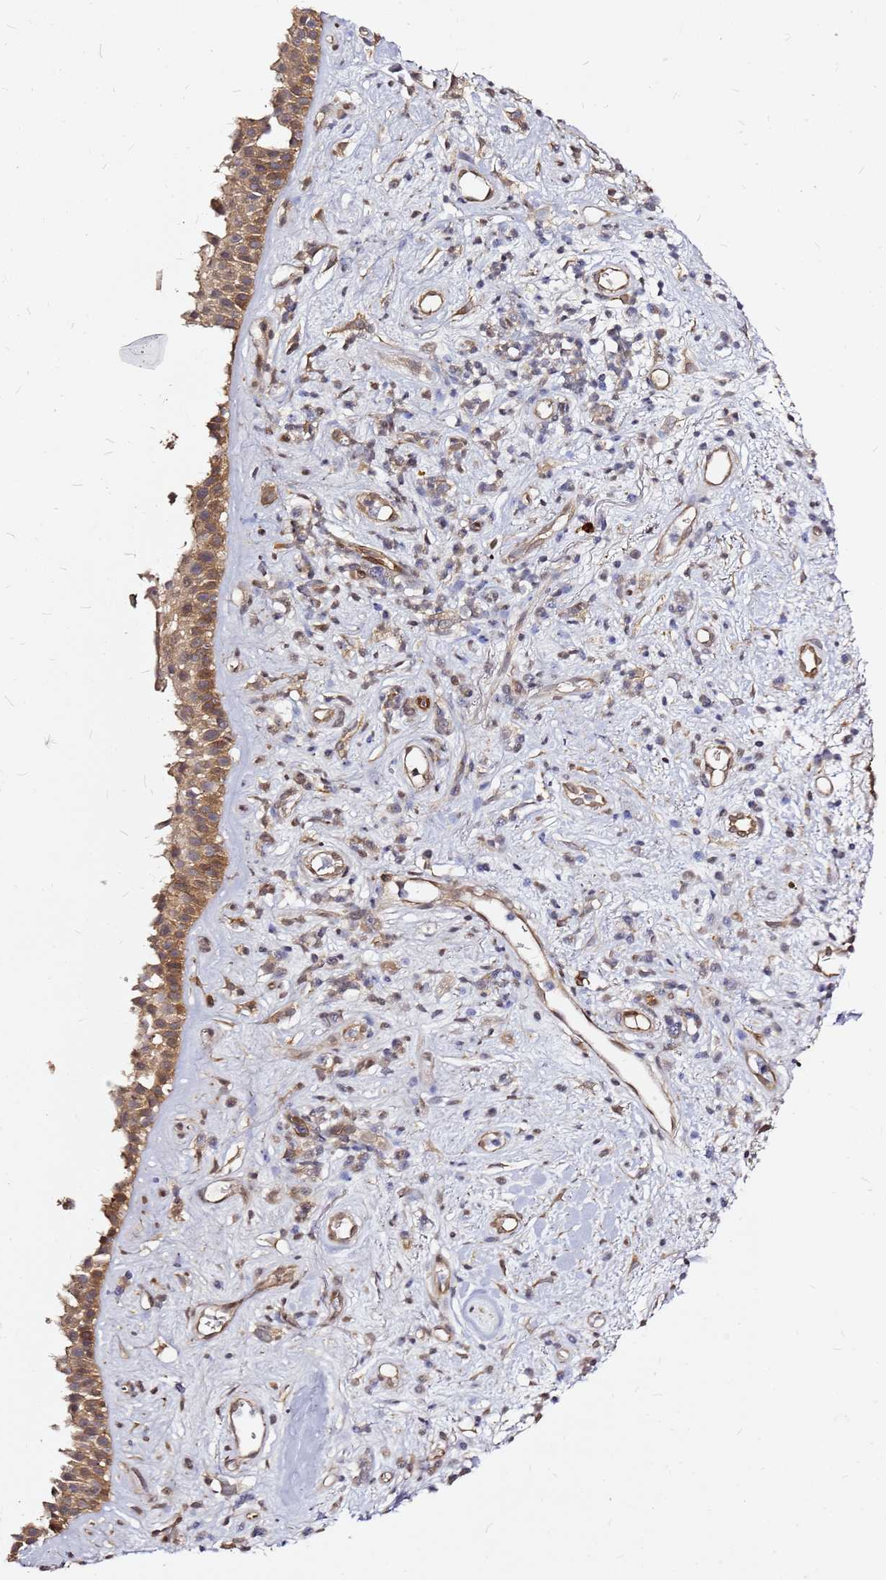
{"staining": {"intensity": "moderate", "quantity": ">75%", "location": "cytoplasmic/membranous"}, "tissue": "nasopharynx", "cell_type": "Respiratory epithelial cells", "image_type": "normal", "snomed": [{"axis": "morphology", "description": "Normal tissue, NOS"}, {"axis": "morphology", "description": "Squamous cell carcinoma, NOS"}, {"axis": "topography", "description": "Nasopharynx"}, {"axis": "topography", "description": "Head-Neck"}], "caption": "This image demonstrates immunohistochemistry staining of unremarkable human nasopharynx, with medium moderate cytoplasmic/membranous expression in approximately >75% of respiratory epithelial cells.", "gene": "NUDT14", "patient": {"sex": "male", "age": 85}}